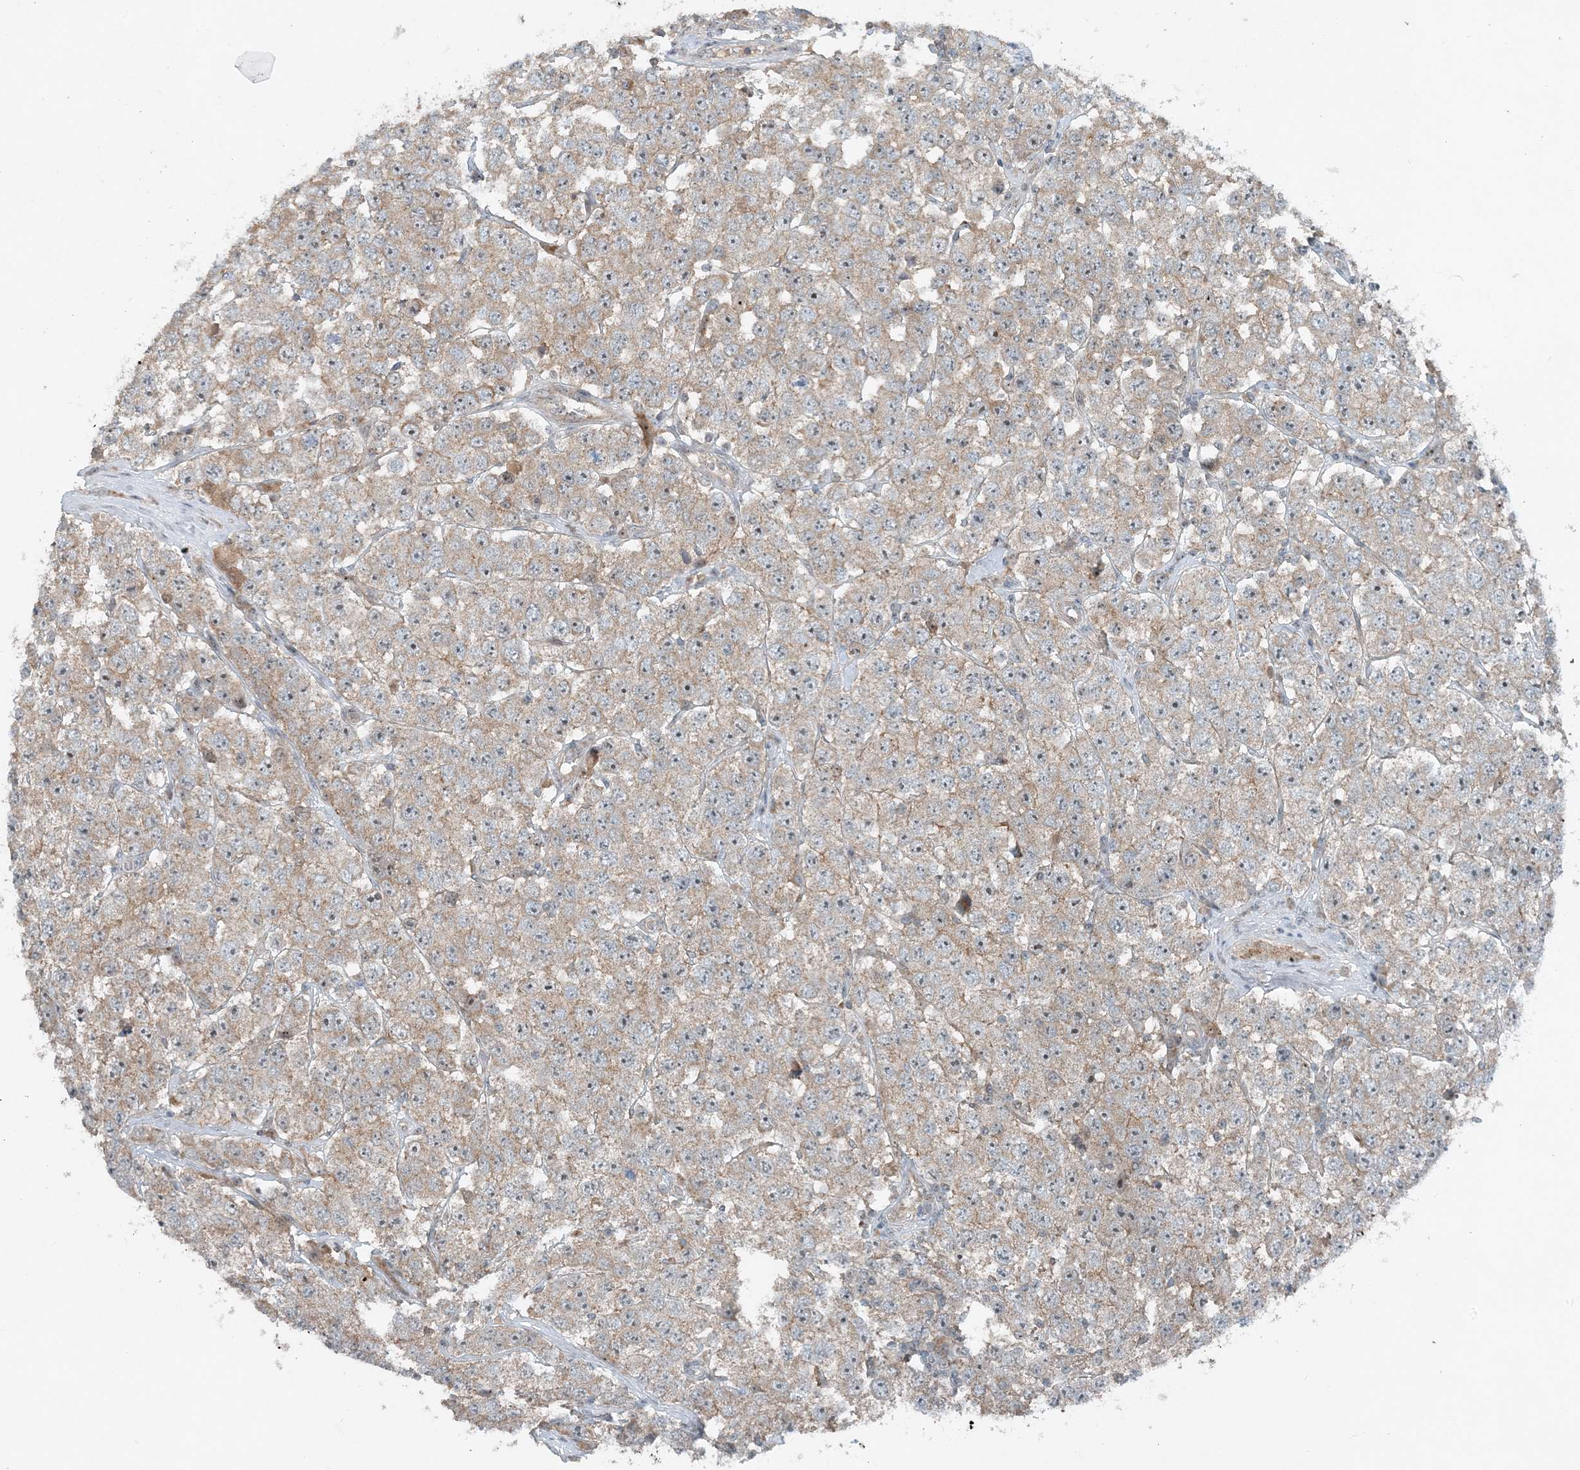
{"staining": {"intensity": "moderate", "quantity": ">75%", "location": "cytoplasmic/membranous"}, "tissue": "testis cancer", "cell_type": "Tumor cells", "image_type": "cancer", "snomed": [{"axis": "morphology", "description": "Seminoma, NOS"}, {"axis": "topography", "description": "Testis"}], "caption": "Immunohistochemical staining of testis seminoma shows medium levels of moderate cytoplasmic/membranous staining in about >75% of tumor cells. (Stains: DAB (3,3'-diaminobenzidine) in brown, nuclei in blue, Microscopy: brightfield microscopy at high magnification).", "gene": "MITD1", "patient": {"sex": "male", "age": 28}}